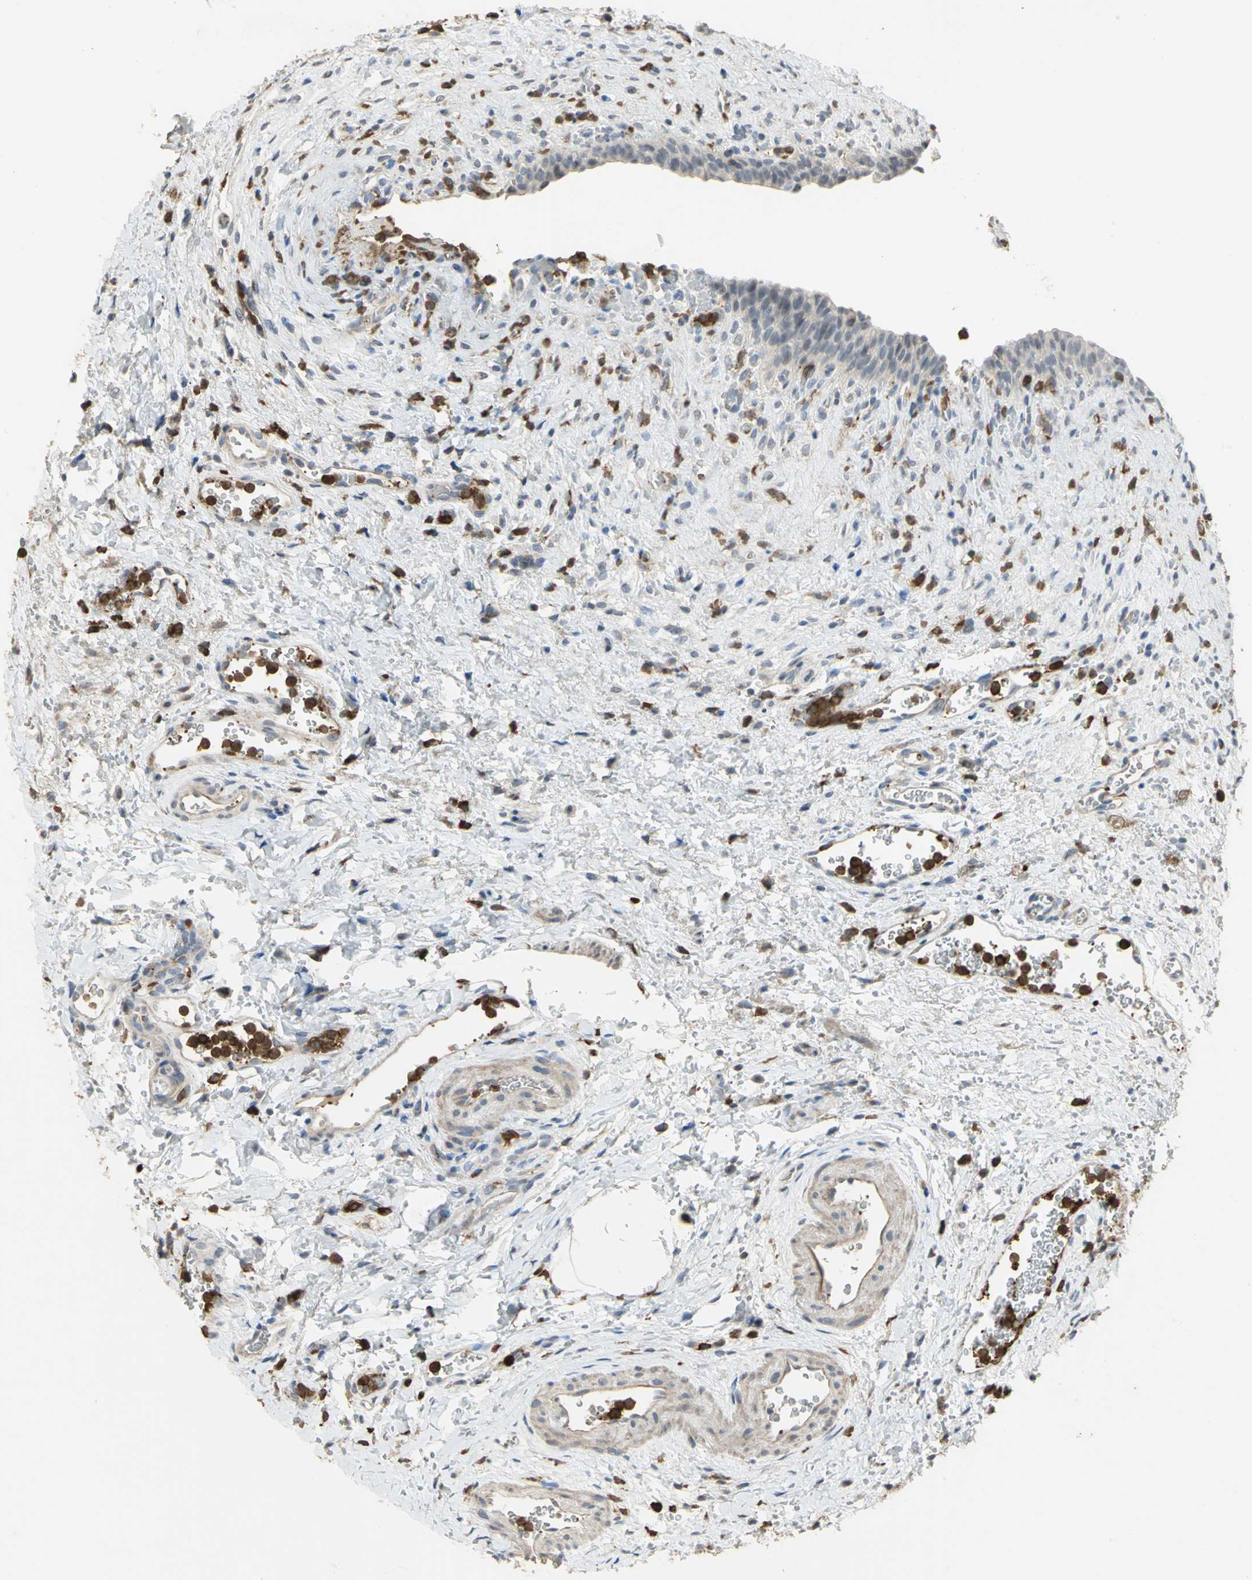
{"staining": {"intensity": "weak", "quantity": "<25%", "location": "cytoplasmic/membranous"}, "tissue": "urinary bladder", "cell_type": "Urothelial cells", "image_type": "normal", "snomed": [{"axis": "morphology", "description": "Normal tissue, NOS"}, {"axis": "morphology", "description": "Dysplasia, NOS"}, {"axis": "topography", "description": "Urinary bladder"}], "caption": "The histopathology image shows no significant positivity in urothelial cells of urinary bladder.", "gene": "SKAP2", "patient": {"sex": "male", "age": 35}}